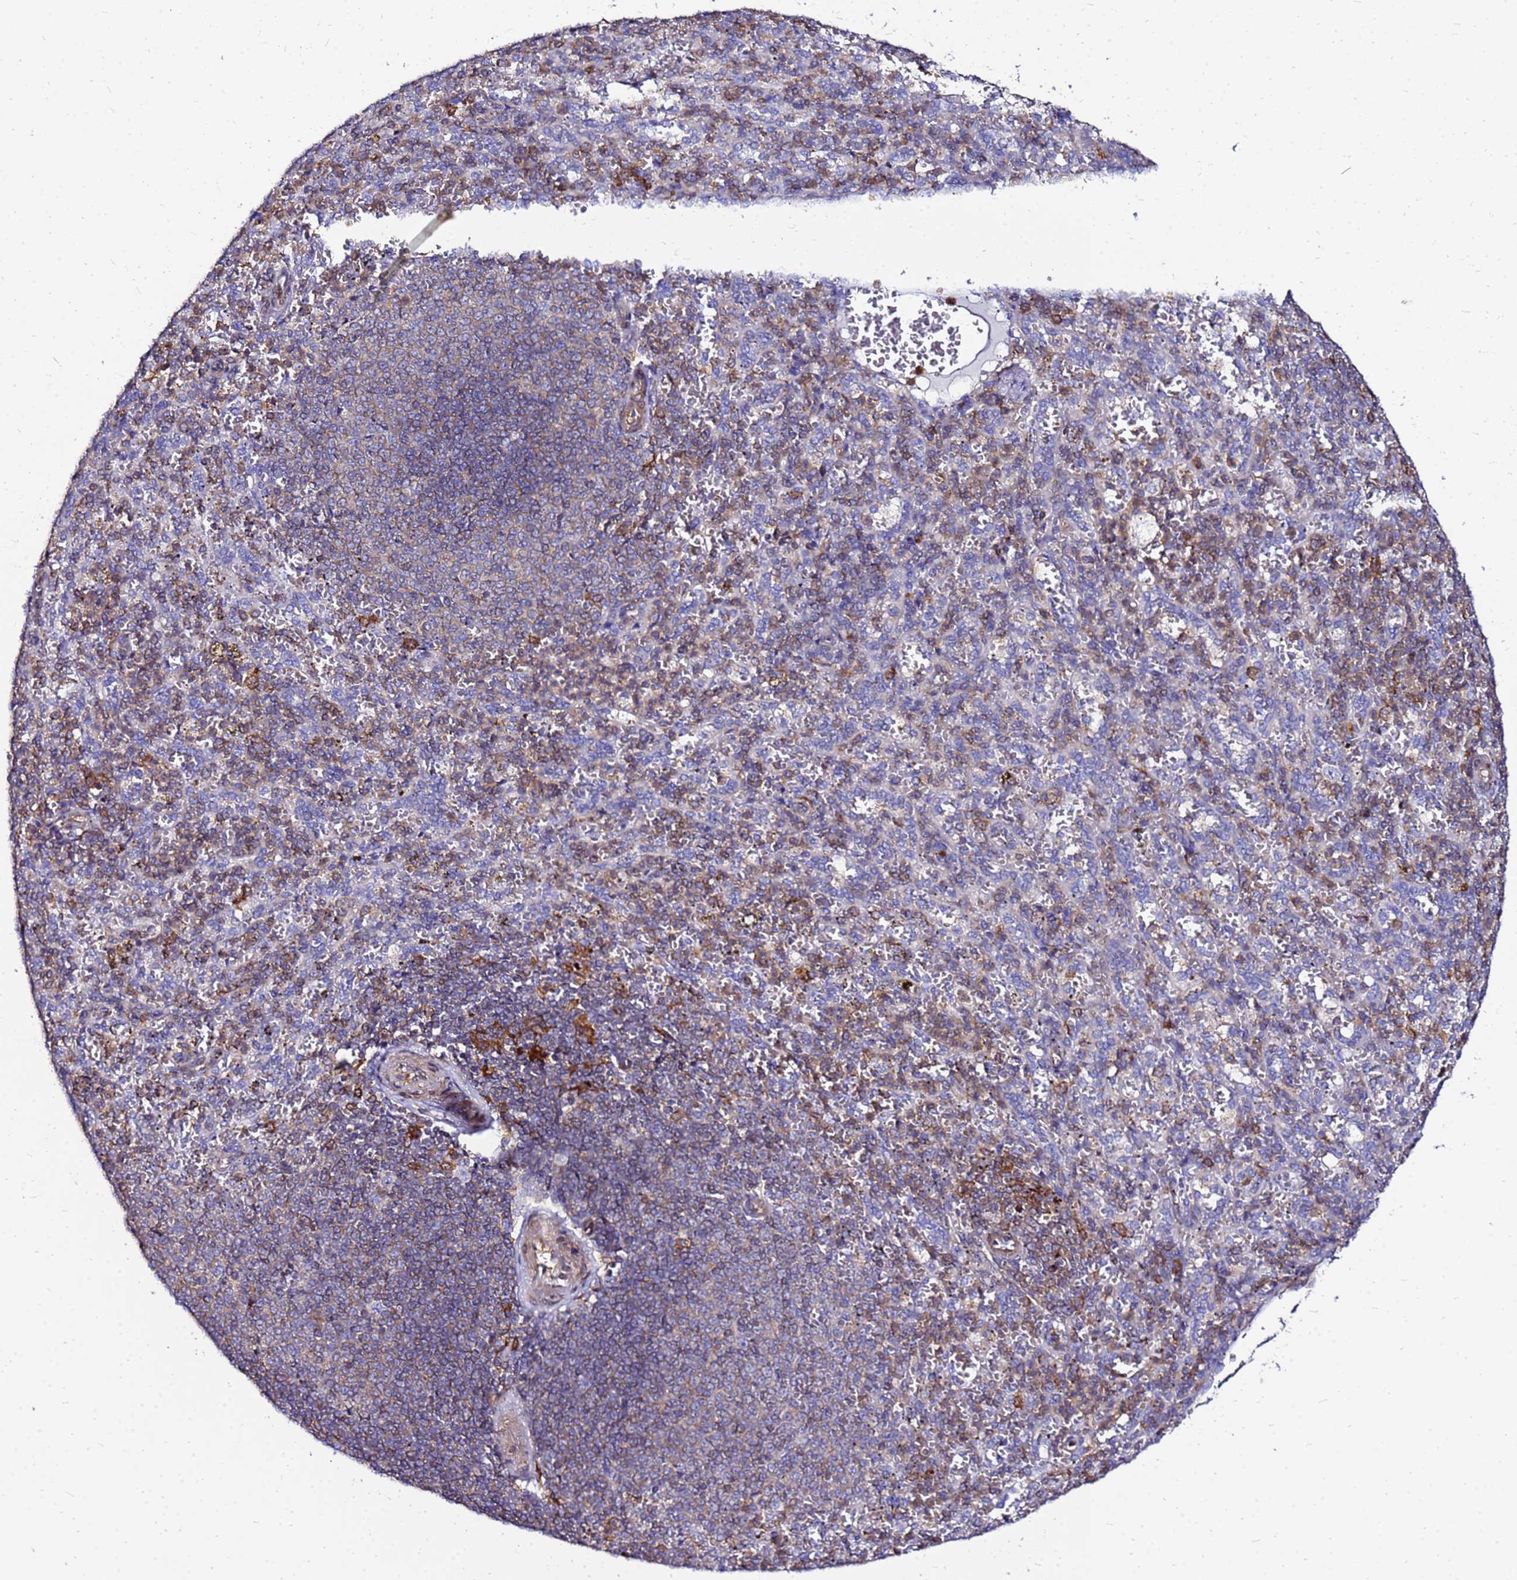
{"staining": {"intensity": "moderate", "quantity": "<25%", "location": "cytoplasmic/membranous"}, "tissue": "spleen", "cell_type": "Cells in red pulp", "image_type": "normal", "snomed": [{"axis": "morphology", "description": "Normal tissue, NOS"}, {"axis": "topography", "description": "Spleen"}], "caption": "This micrograph shows immunohistochemistry (IHC) staining of benign spleen, with low moderate cytoplasmic/membranous positivity in about <25% of cells in red pulp.", "gene": "DBNDD2", "patient": {"sex": "female", "age": 21}}